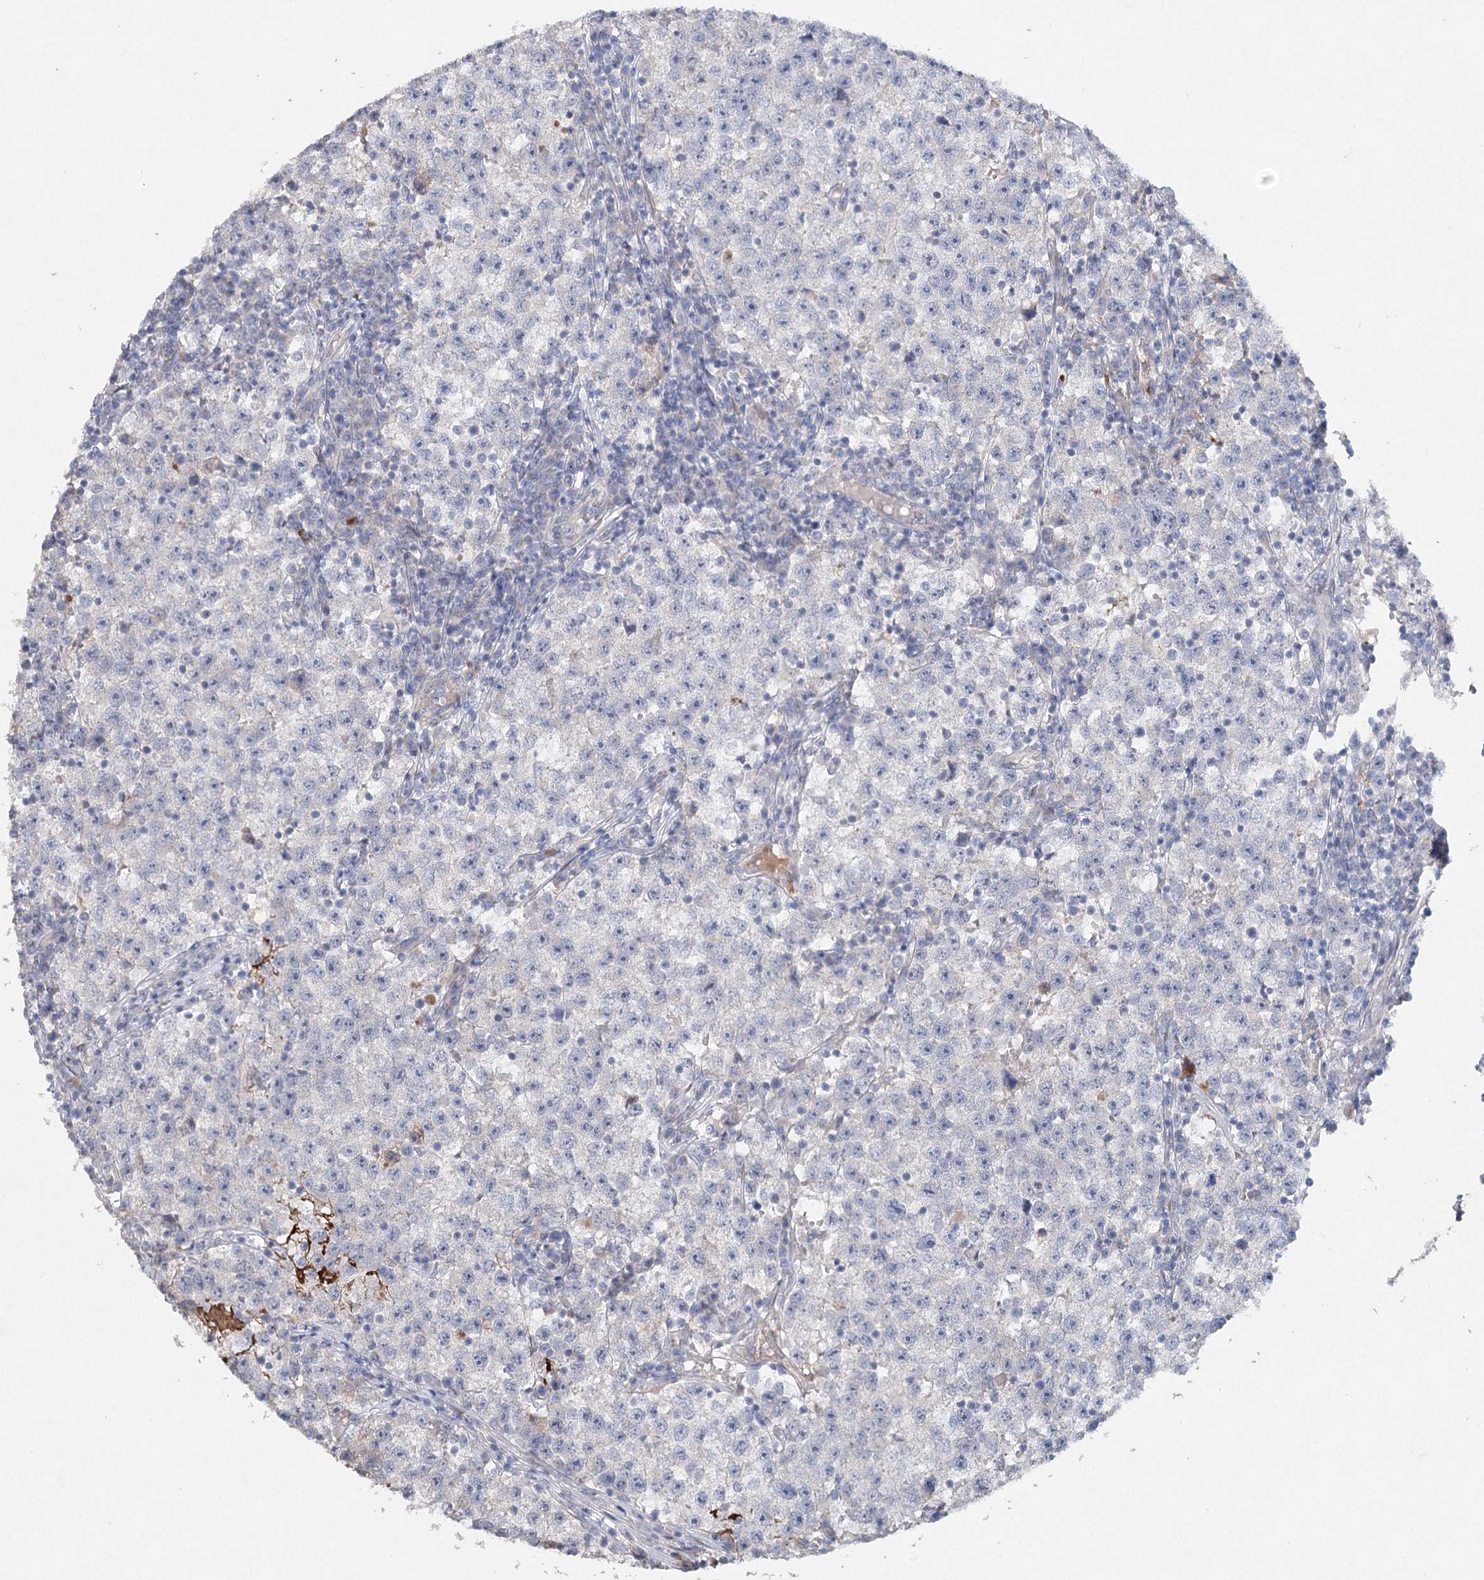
{"staining": {"intensity": "negative", "quantity": "none", "location": "none"}, "tissue": "testis cancer", "cell_type": "Tumor cells", "image_type": "cancer", "snomed": [{"axis": "morphology", "description": "Seminoma, NOS"}, {"axis": "topography", "description": "Testis"}], "caption": "Seminoma (testis) was stained to show a protein in brown. There is no significant expression in tumor cells. (Brightfield microscopy of DAB (3,3'-diaminobenzidine) IHC at high magnification).", "gene": "RFX6", "patient": {"sex": "male", "age": 22}}